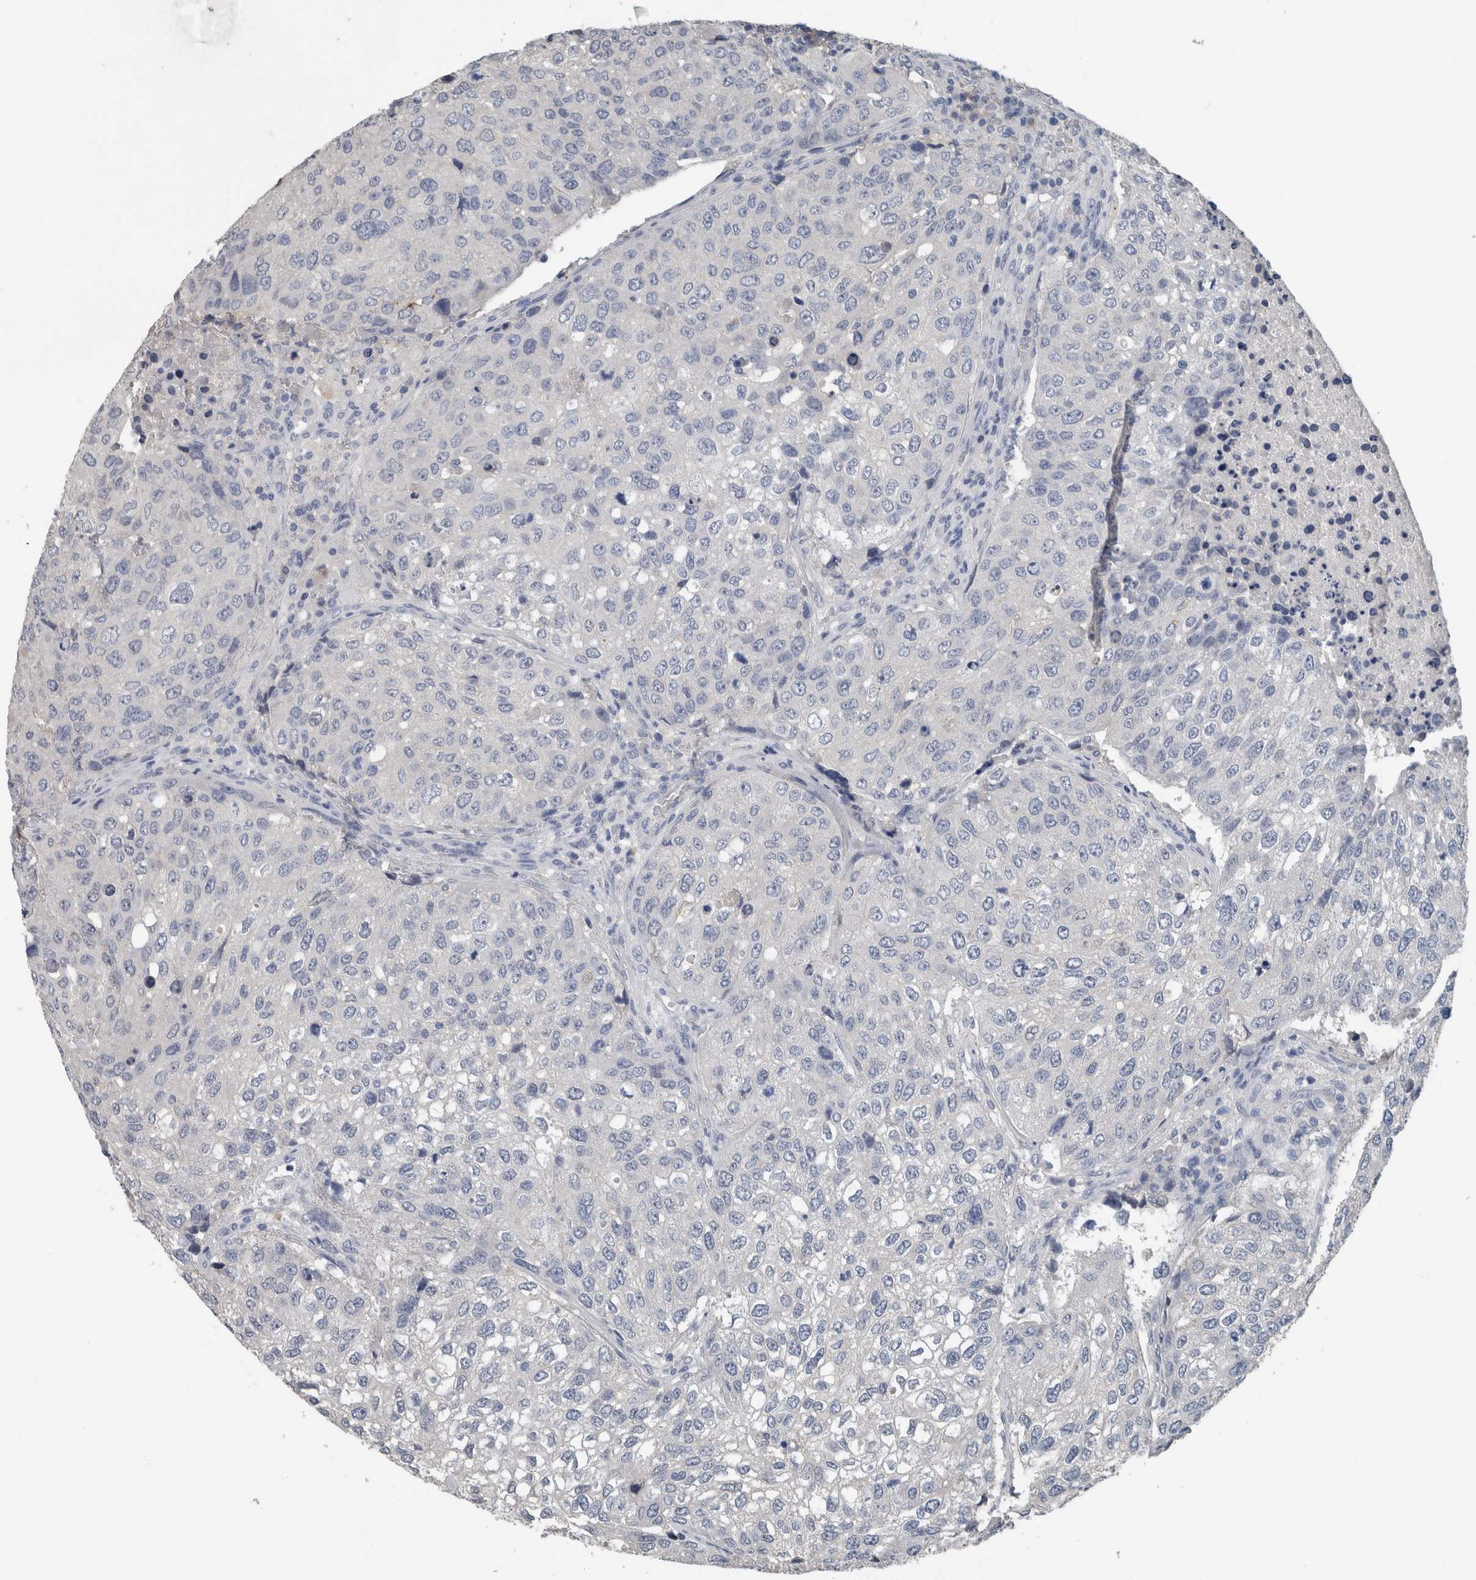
{"staining": {"intensity": "negative", "quantity": "none", "location": "none"}, "tissue": "urothelial cancer", "cell_type": "Tumor cells", "image_type": "cancer", "snomed": [{"axis": "morphology", "description": "Urothelial carcinoma, High grade"}, {"axis": "topography", "description": "Lymph node"}, {"axis": "topography", "description": "Urinary bladder"}], "caption": "Micrograph shows no protein staining in tumor cells of urothelial cancer tissue. (DAB IHC with hematoxylin counter stain).", "gene": "CRNN", "patient": {"sex": "male", "age": 51}}